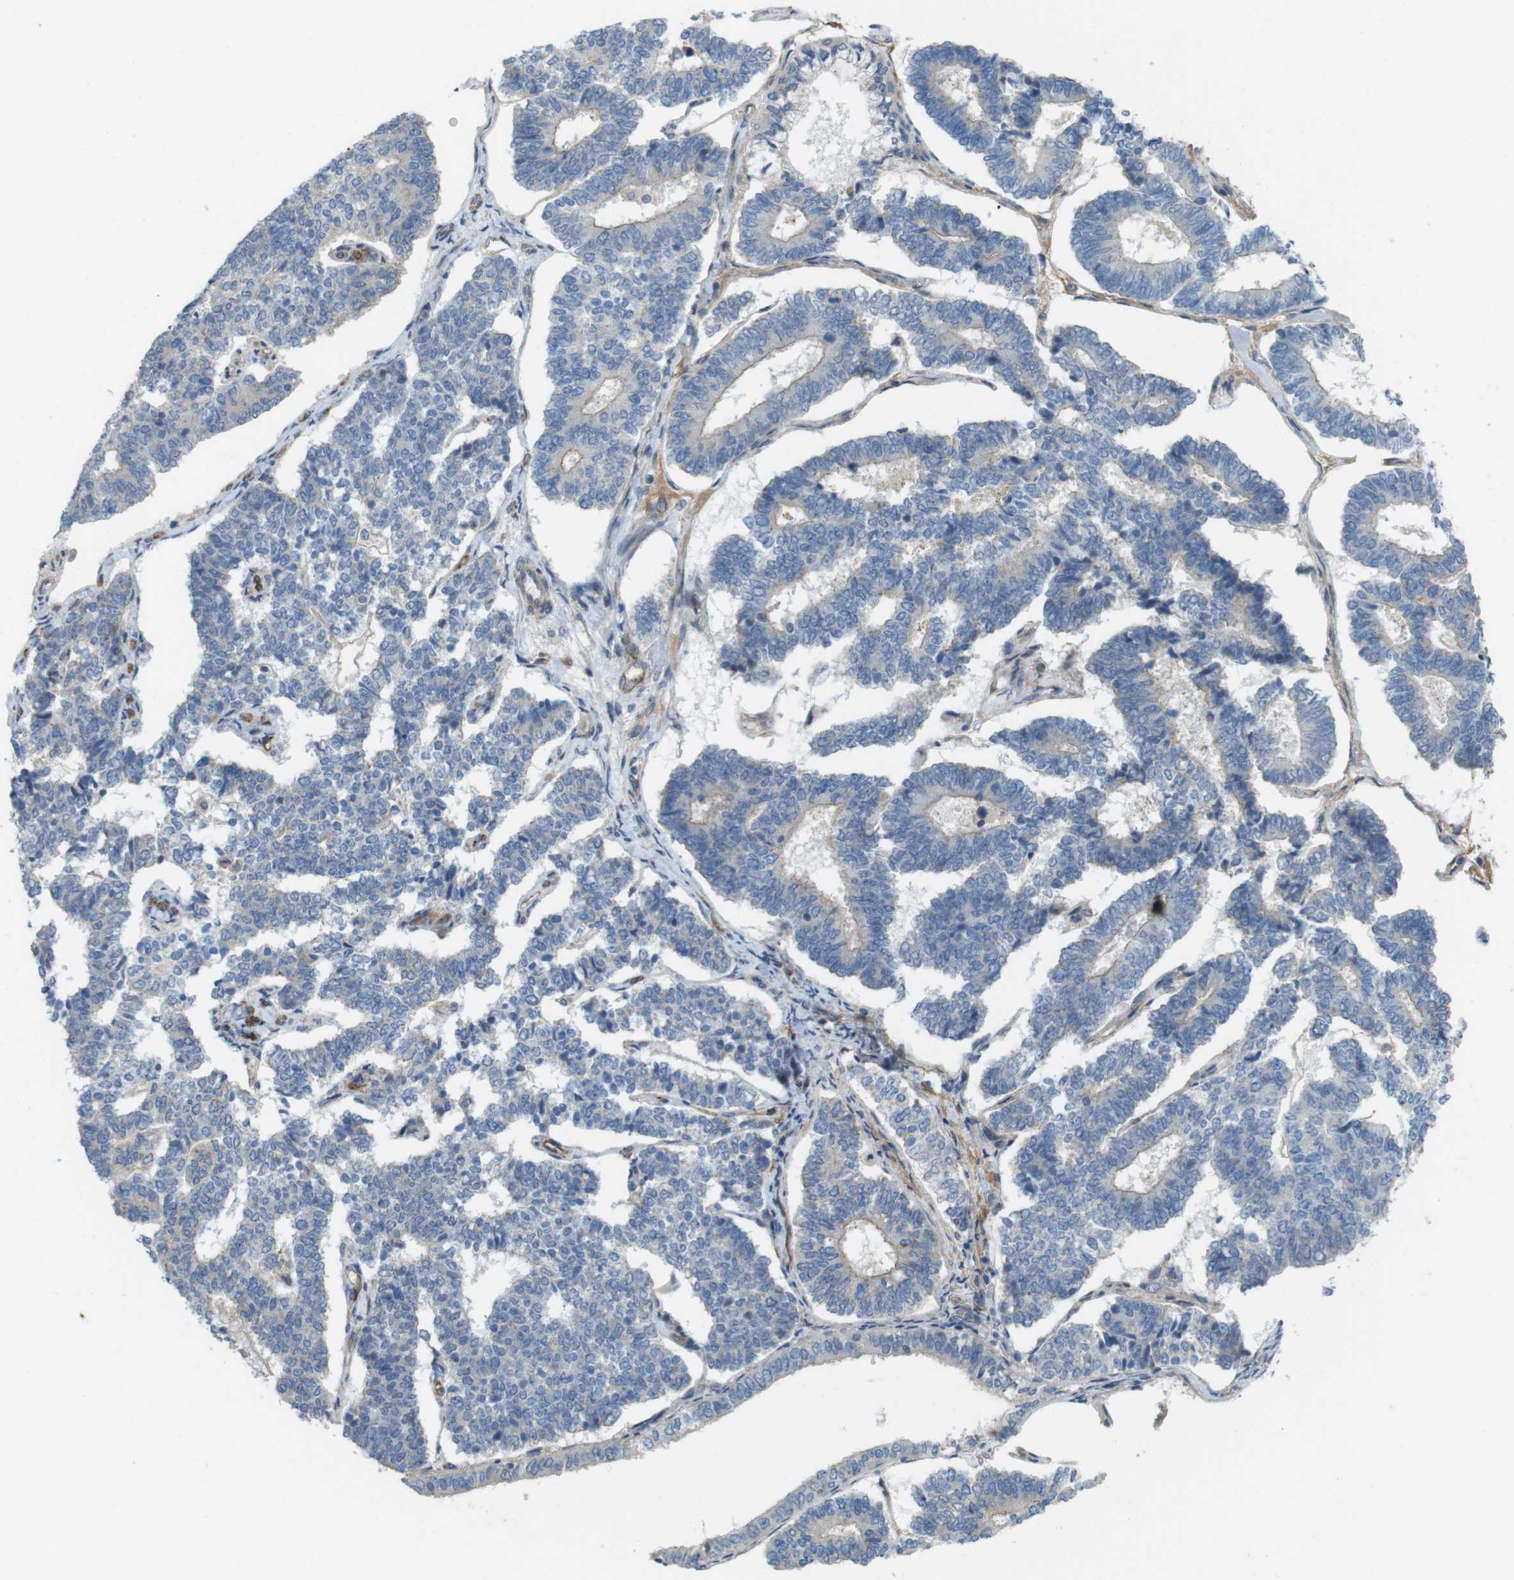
{"staining": {"intensity": "negative", "quantity": "none", "location": "none"}, "tissue": "endometrial cancer", "cell_type": "Tumor cells", "image_type": "cancer", "snomed": [{"axis": "morphology", "description": "Adenocarcinoma, NOS"}, {"axis": "topography", "description": "Endometrium"}], "caption": "Immunohistochemistry image of endometrial adenocarcinoma stained for a protein (brown), which shows no expression in tumor cells.", "gene": "BVES", "patient": {"sex": "female", "age": 70}}